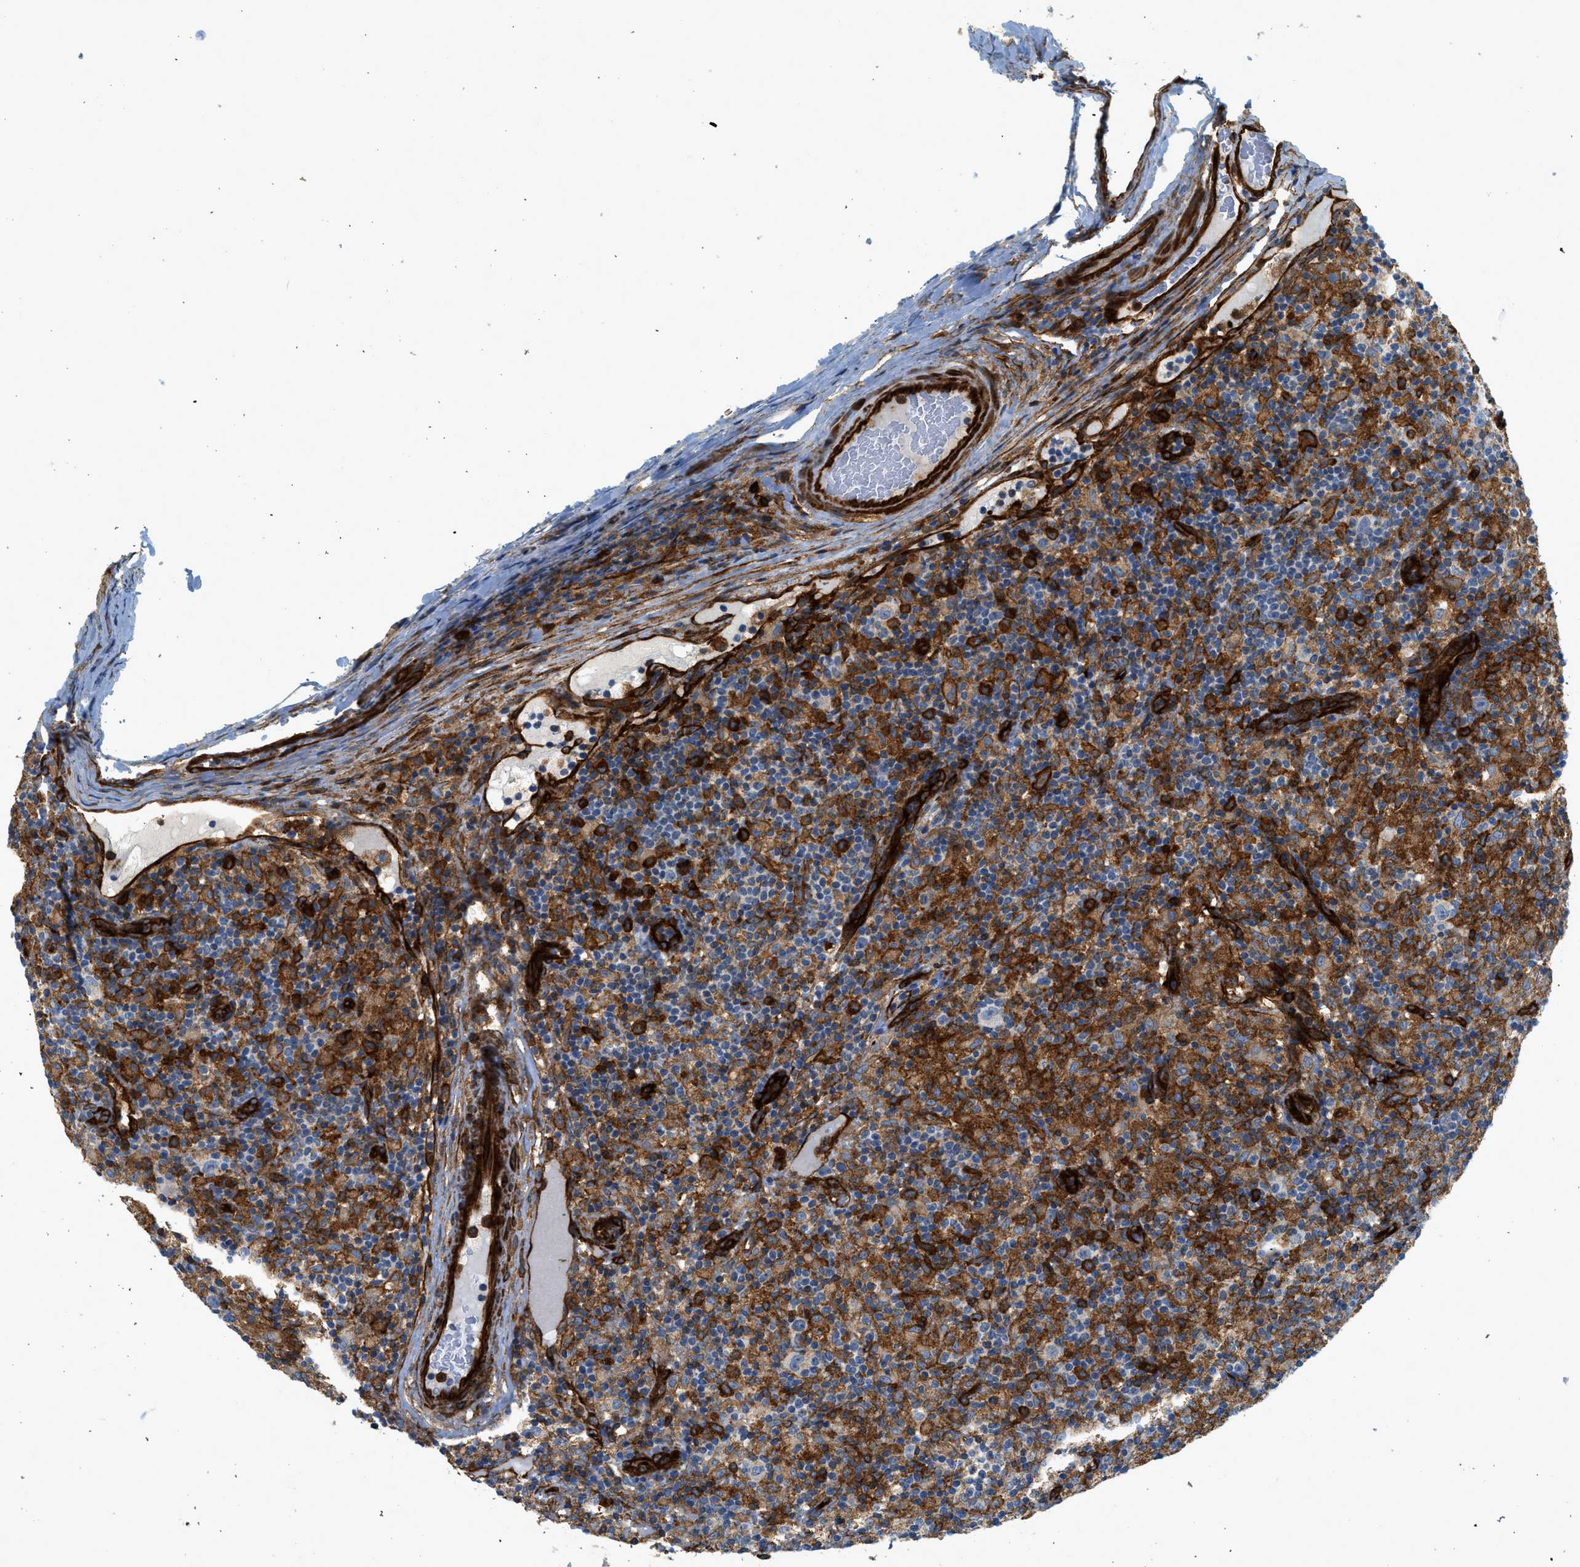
{"staining": {"intensity": "moderate", "quantity": "25%-75%", "location": "cytoplasmic/membranous"}, "tissue": "lymphoma", "cell_type": "Tumor cells", "image_type": "cancer", "snomed": [{"axis": "morphology", "description": "Hodgkin's disease, NOS"}, {"axis": "topography", "description": "Lymph node"}], "caption": "Tumor cells exhibit medium levels of moderate cytoplasmic/membranous staining in approximately 25%-75% of cells in human lymphoma.", "gene": "HIP1", "patient": {"sex": "male", "age": 70}}